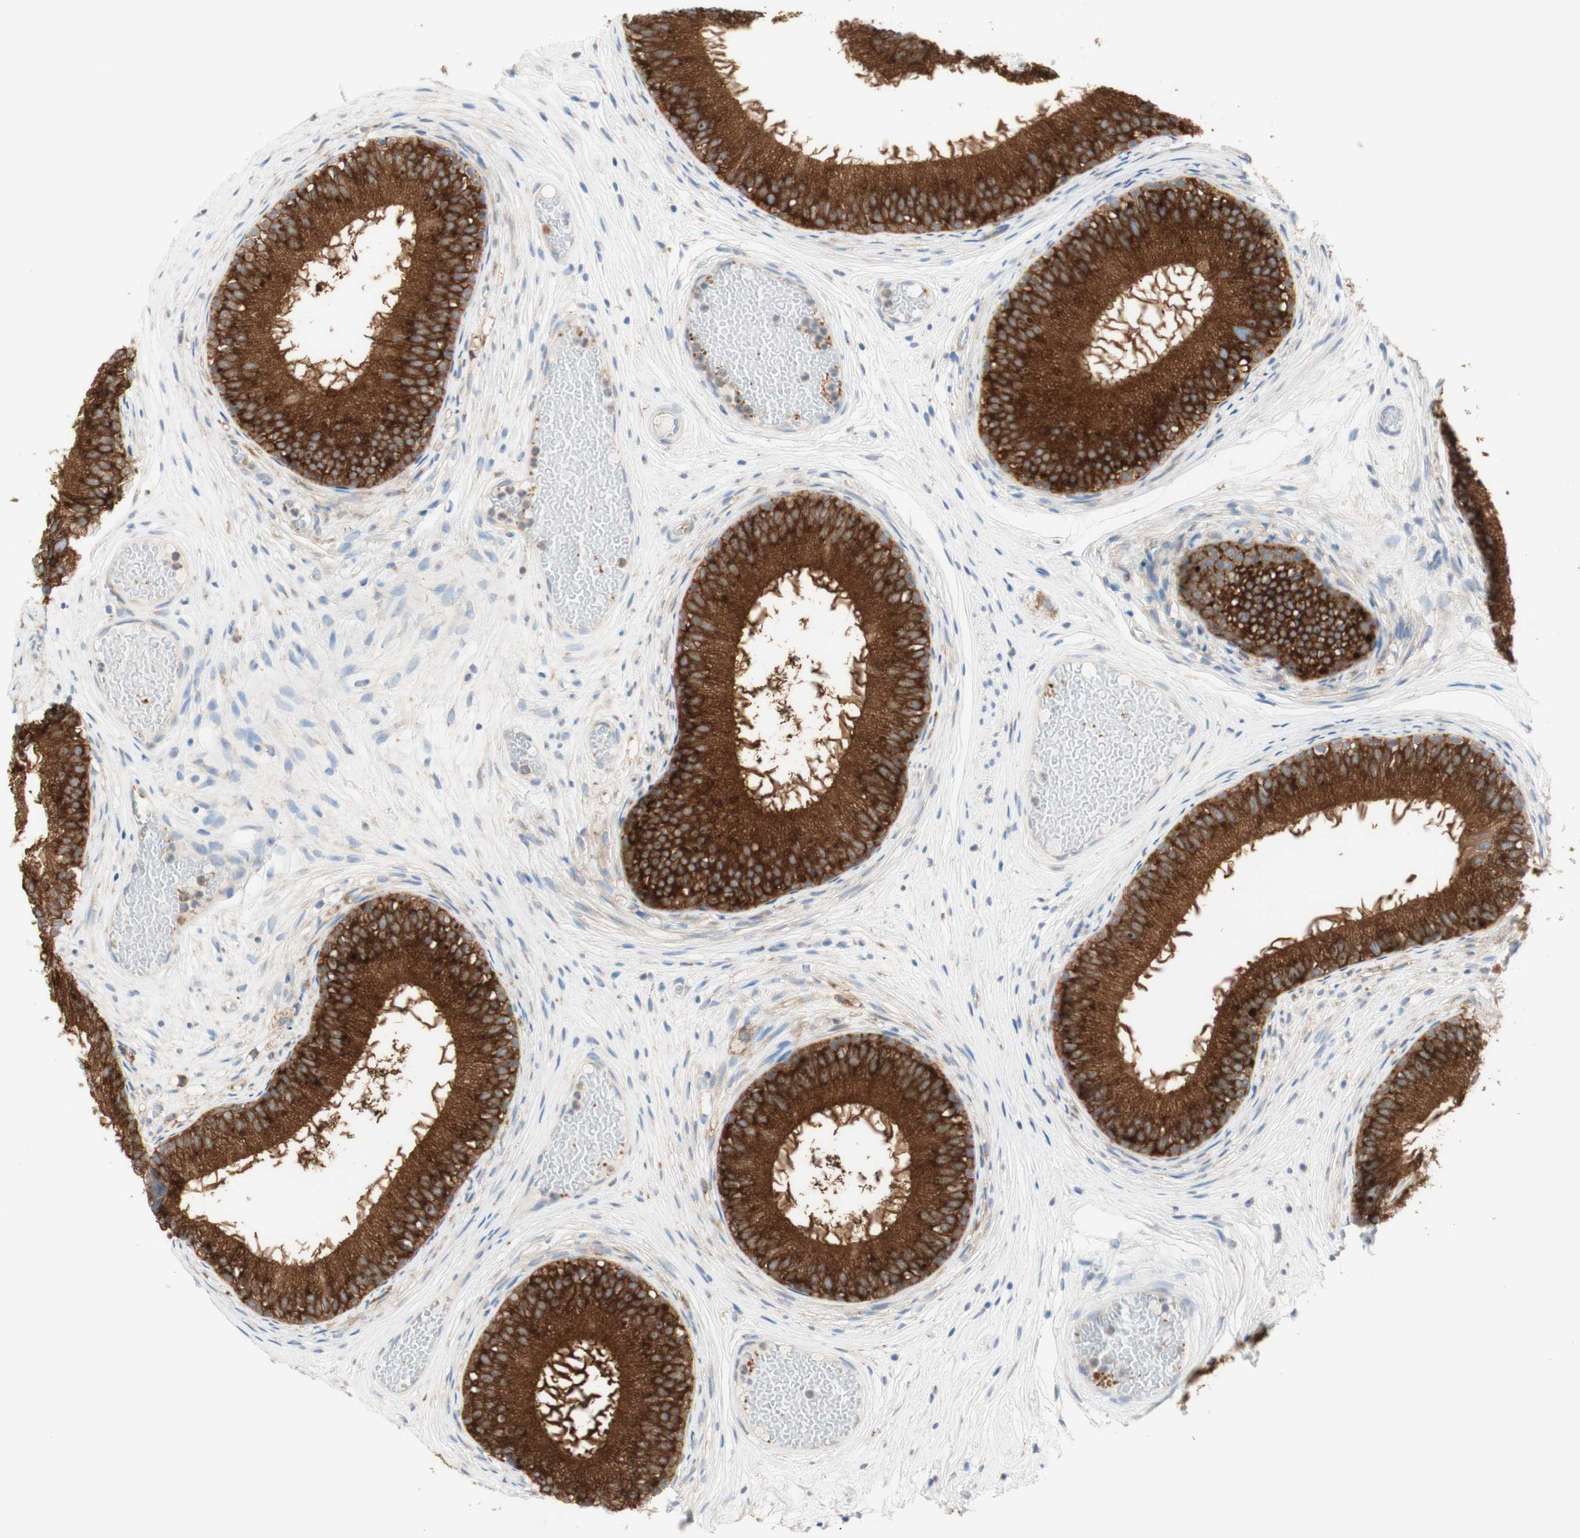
{"staining": {"intensity": "strong", "quantity": ">75%", "location": "cytoplasmic/membranous"}, "tissue": "epididymis", "cell_type": "Glandular cells", "image_type": "normal", "snomed": [{"axis": "morphology", "description": "Normal tissue, NOS"}, {"axis": "morphology", "description": "Atrophy, NOS"}, {"axis": "topography", "description": "Testis"}, {"axis": "topography", "description": "Epididymis"}], "caption": "An immunohistochemistry micrograph of normal tissue is shown. Protein staining in brown highlights strong cytoplasmic/membranous positivity in epididymis within glandular cells. The staining is performed using DAB (3,3'-diaminobenzidine) brown chromogen to label protein expression. The nuclei are counter-stained blue using hematoxylin.", "gene": "MANF", "patient": {"sex": "male", "age": 18}}